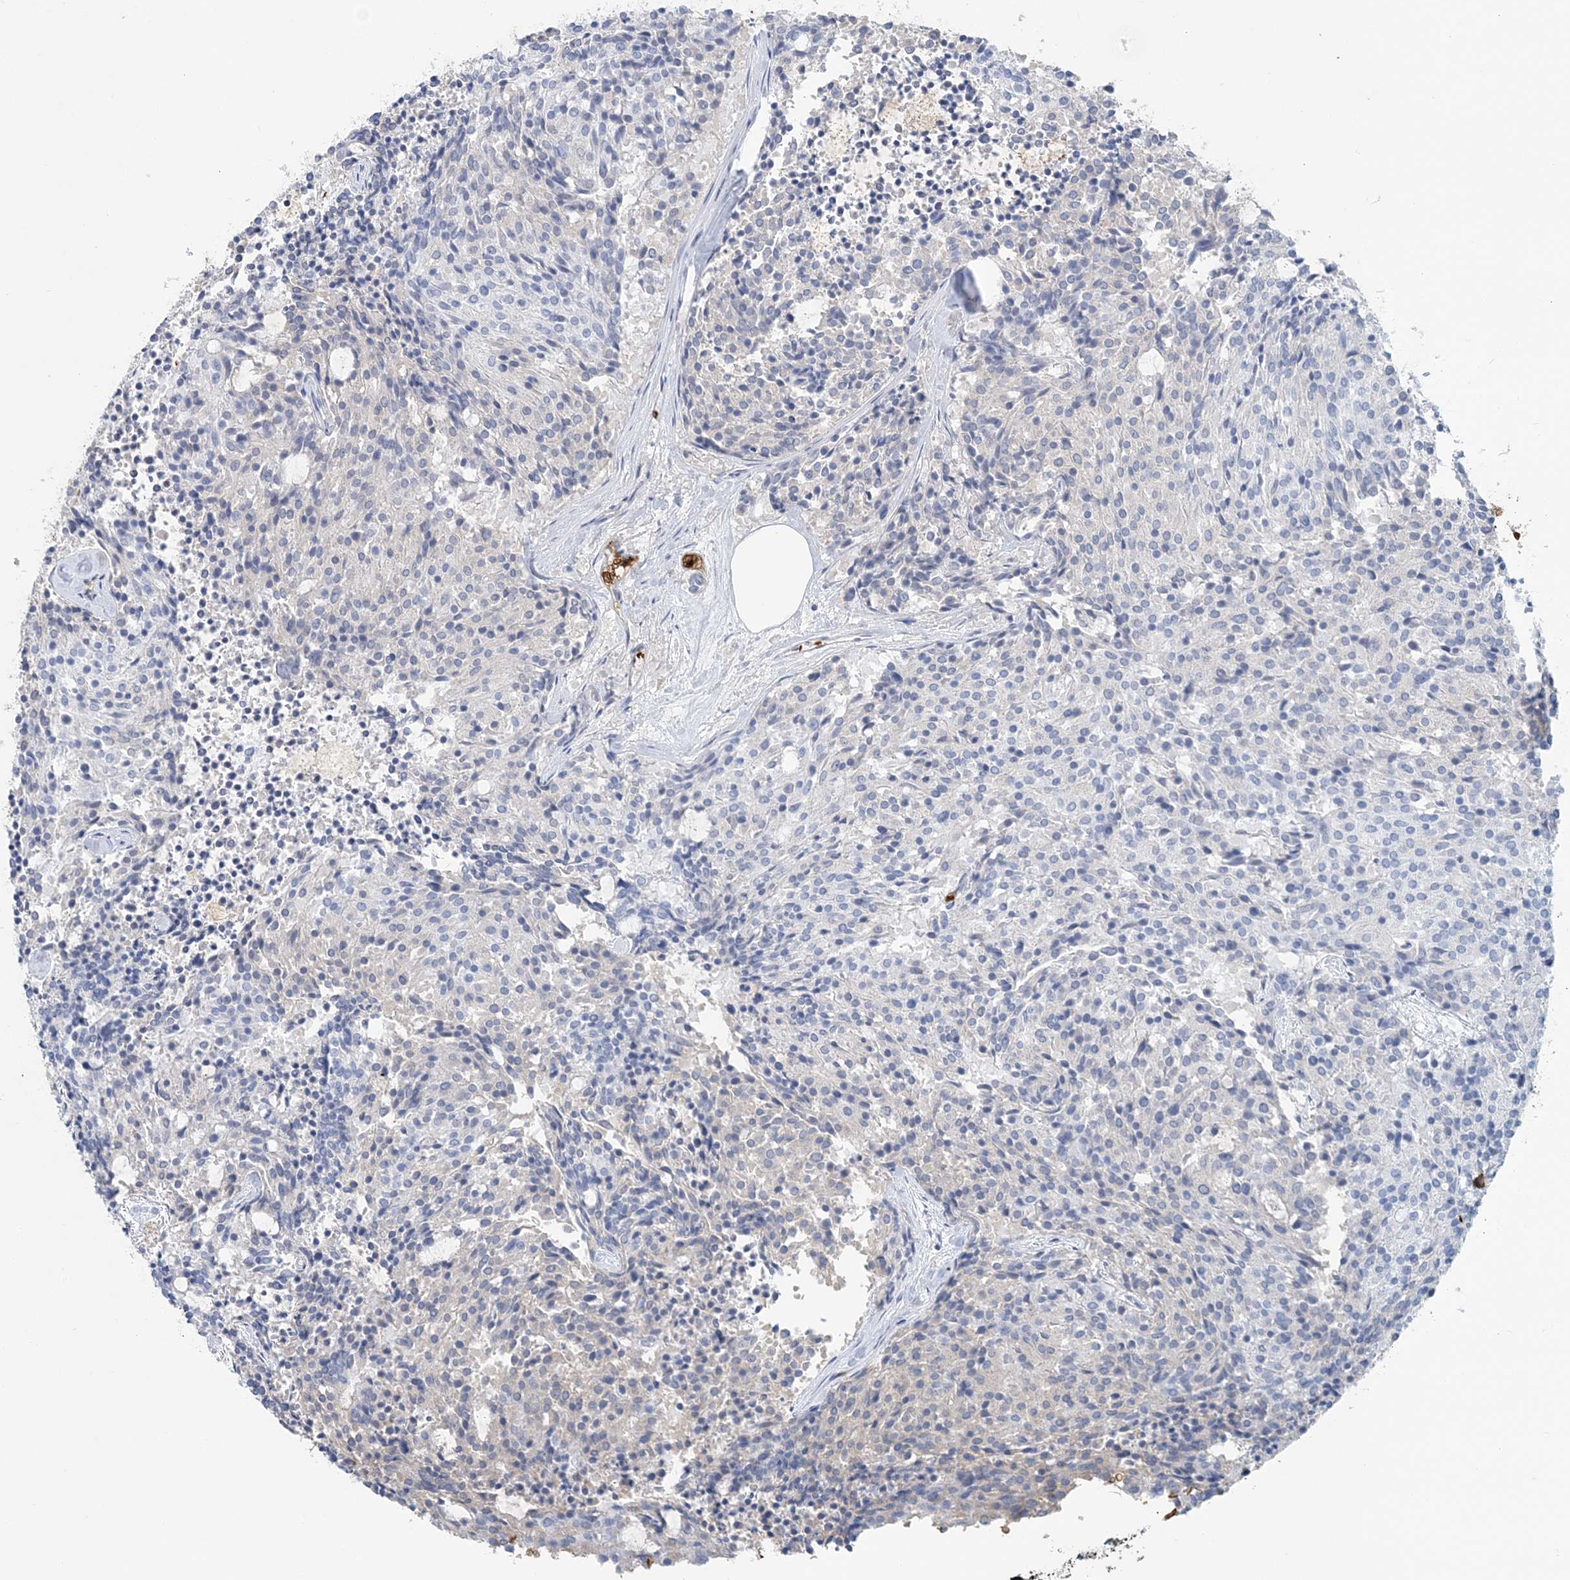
{"staining": {"intensity": "negative", "quantity": "none", "location": "none"}, "tissue": "carcinoid", "cell_type": "Tumor cells", "image_type": "cancer", "snomed": [{"axis": "morphology", "description": "Carcinoid, malignant, NOS"}, {"axis": "topography", "description": "Pancreas"}], "caption": "The photomicrograph shows no staining of tumor cells in malignant carcinoid.", "gene": "HBD", "patient": {"sex": "female", "age": 54}}